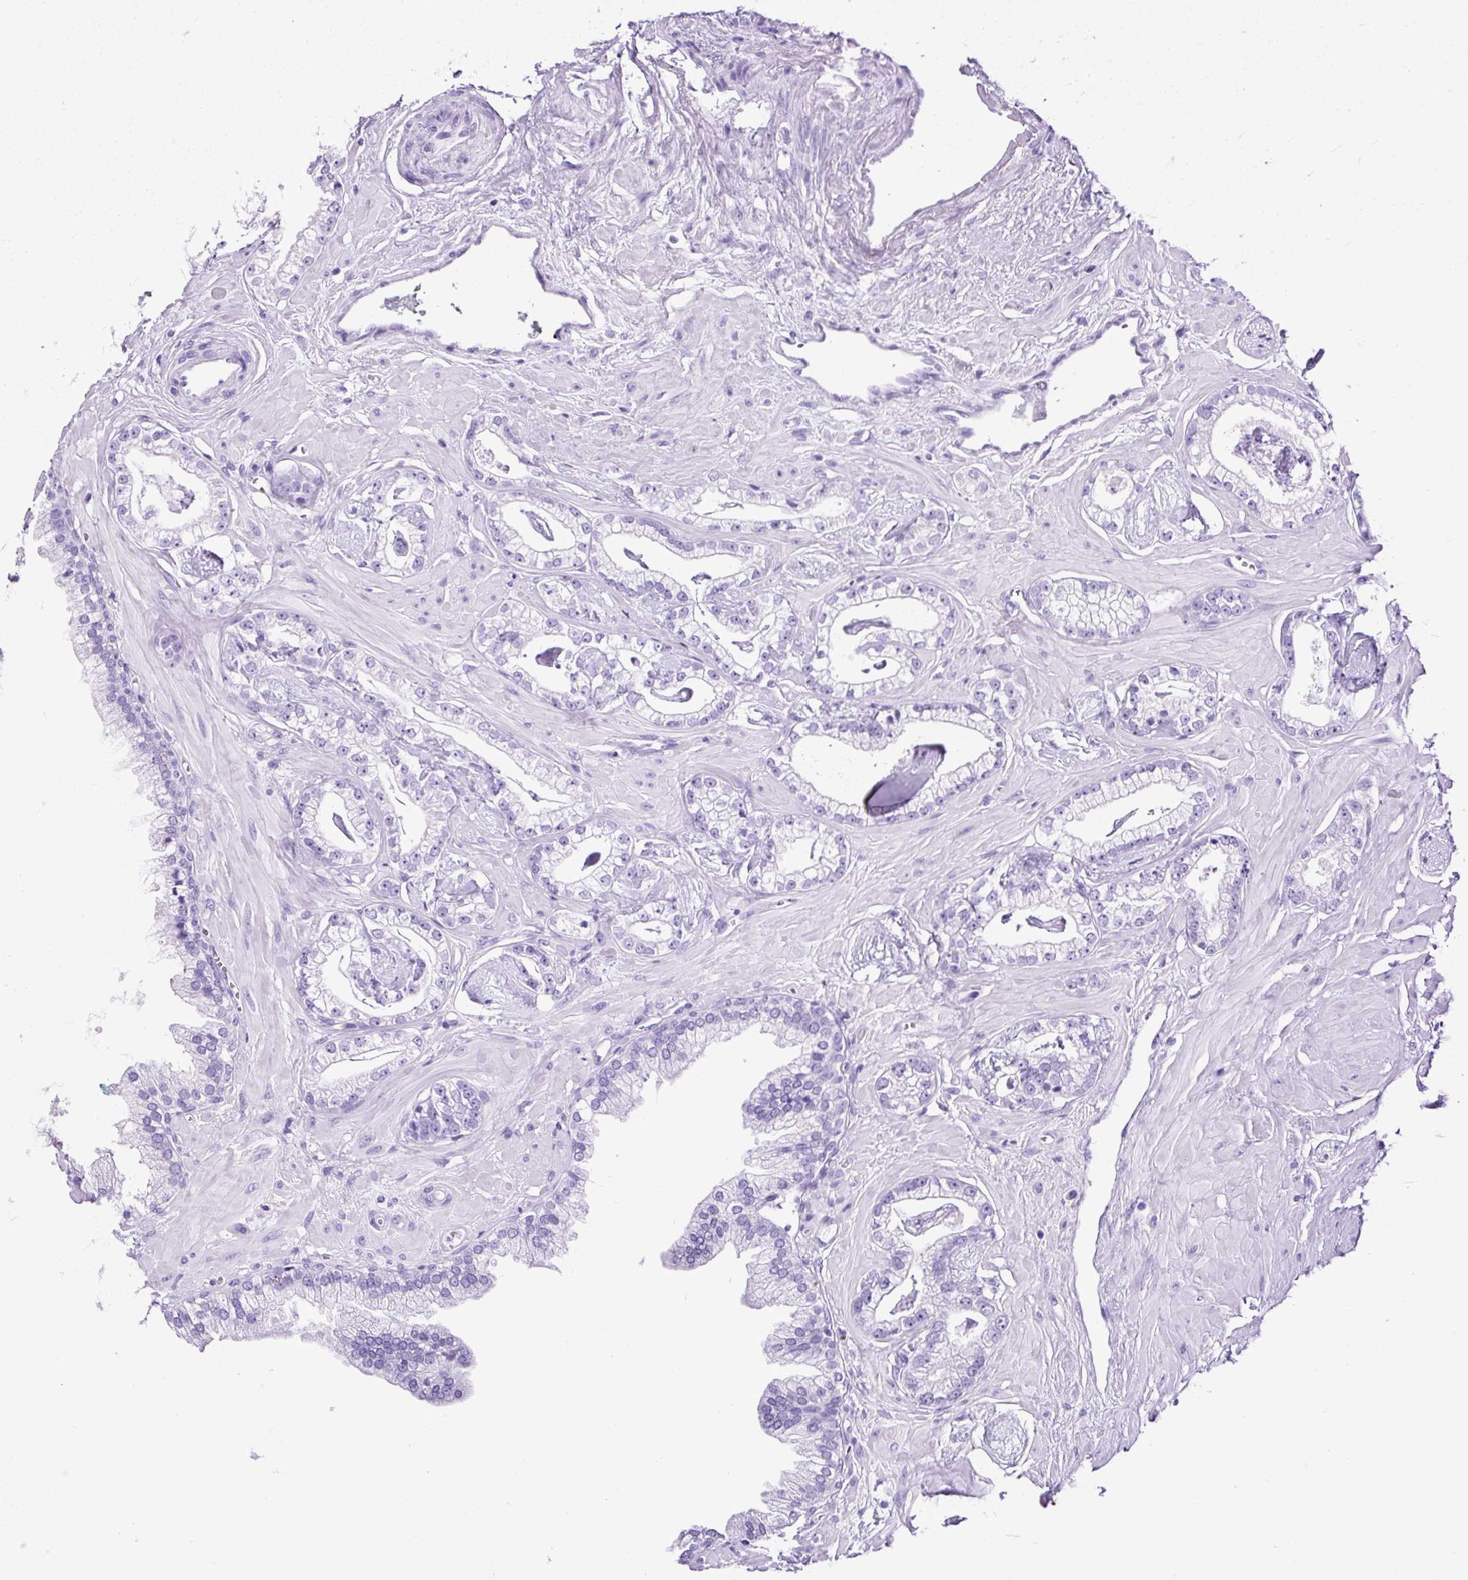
{"staining": {"intensity": "negative", "quantity": "none", "location": "none"}, "tissue": "prostate cancer", "cell_type": "Tumor cells", "image_type": "cancer", "snomed": [{"axis": "morphology", "description": "Adenocarcinoma, Low grade"}, {"axis": "topography", "description": "Prostate"}], "caption": "An image of prostate cancer (low-grade adenocarcinoma) stained for a protein shows no brown staining in tumor cells.", "gene": "PDIA2", "patient": {"sex": "male", "age": 60}}